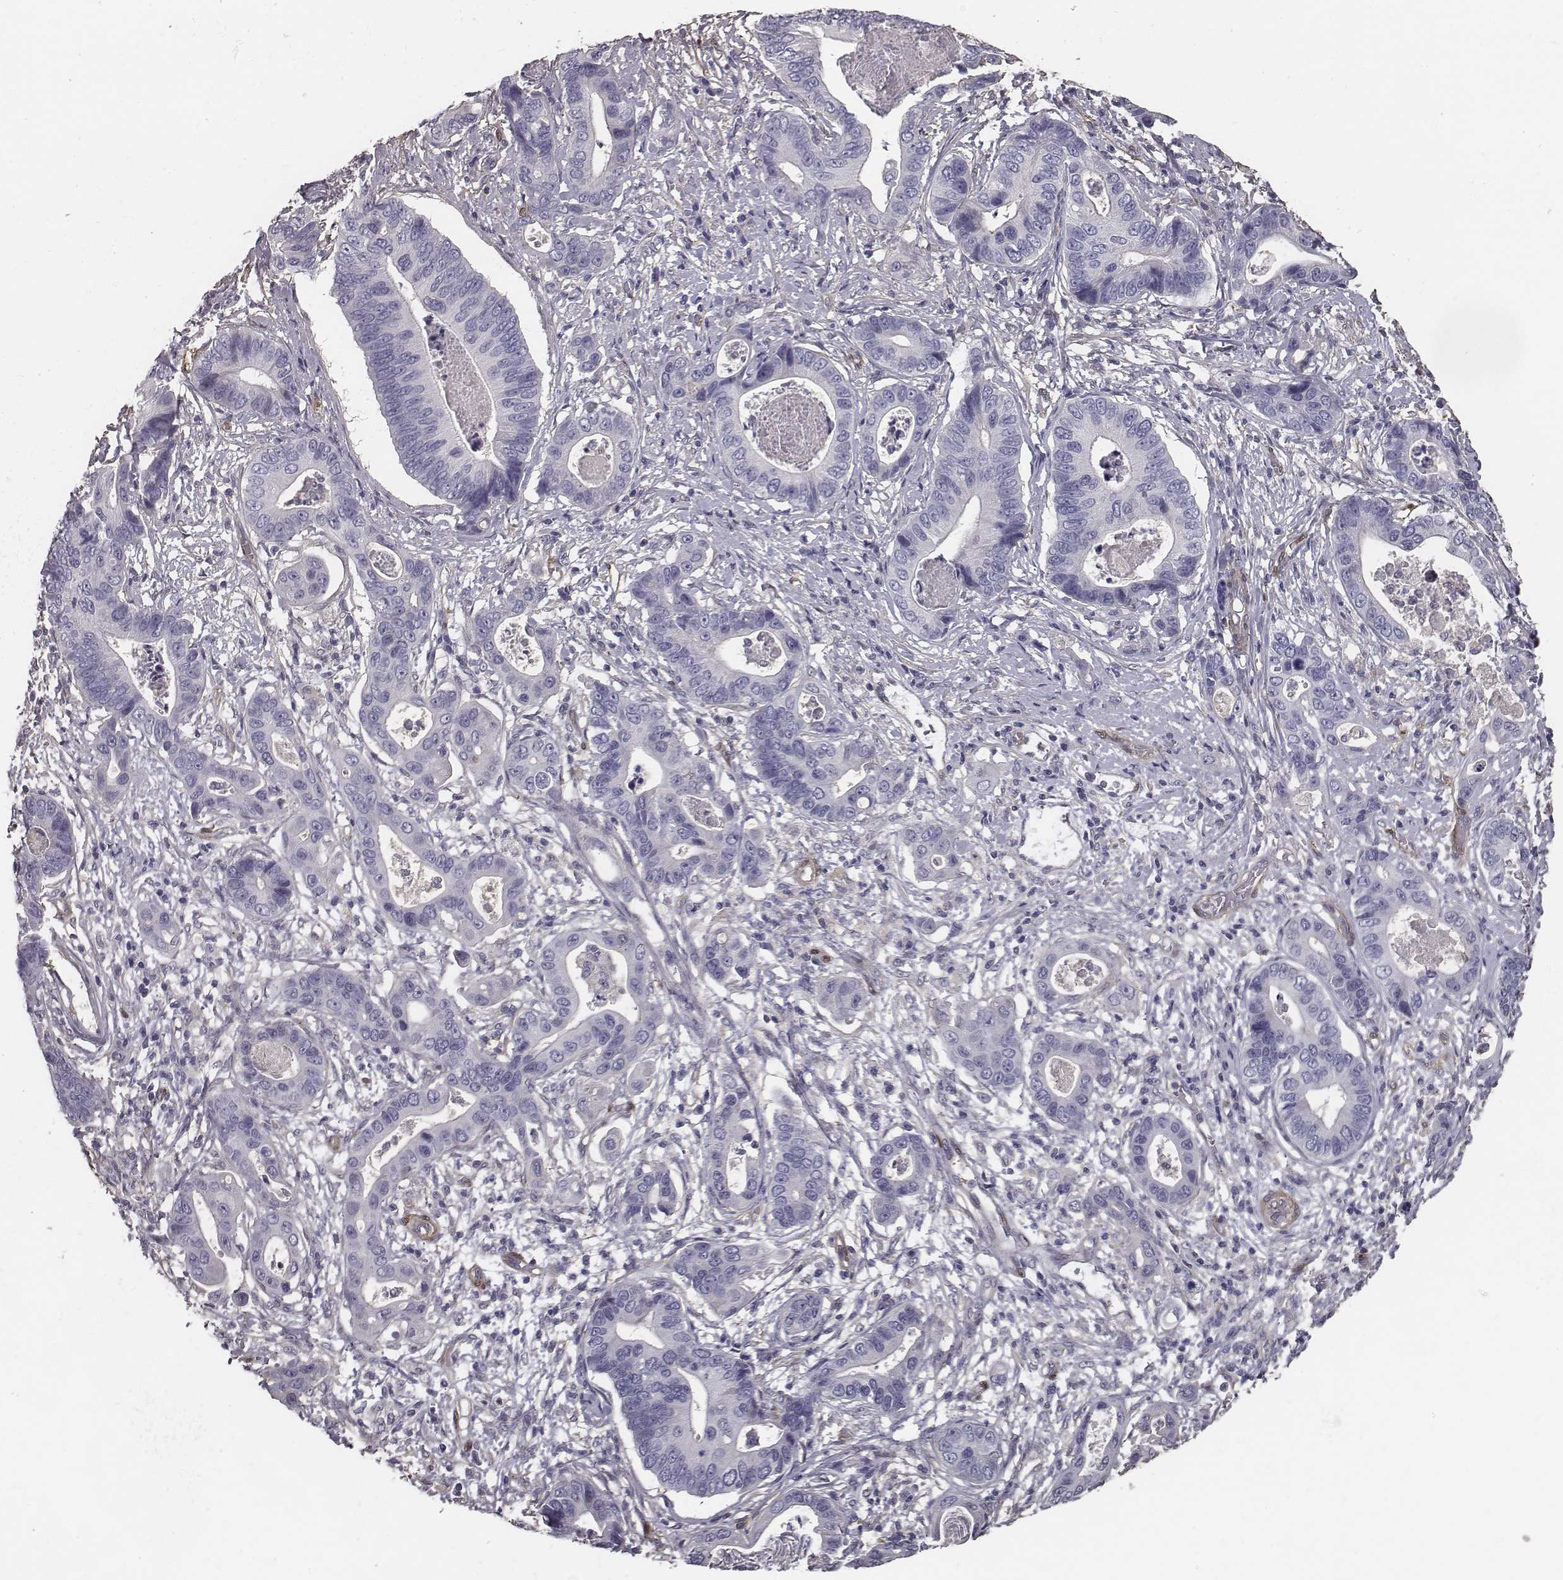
{"staining": {"intensity": "negative", "quantity": "none", "location": "none"}, "tissue": "stomach cancer", "cell_type": "Tumor cells", "image_type": "cancer", "snomed": [{"axis": "morphology", "description": "Adenocarcinoma, NOS"}, {"axis": "topography", "description": "Stomach"}], "caption": "There is no significant expression in tumor cells of adenocarcinoma (stomach). (DAB immunohistochemistry (IHC) with hematoxylin counter stain).", "gene": "ISYNA1", "patient": {"sex": "male", "age": 84}}